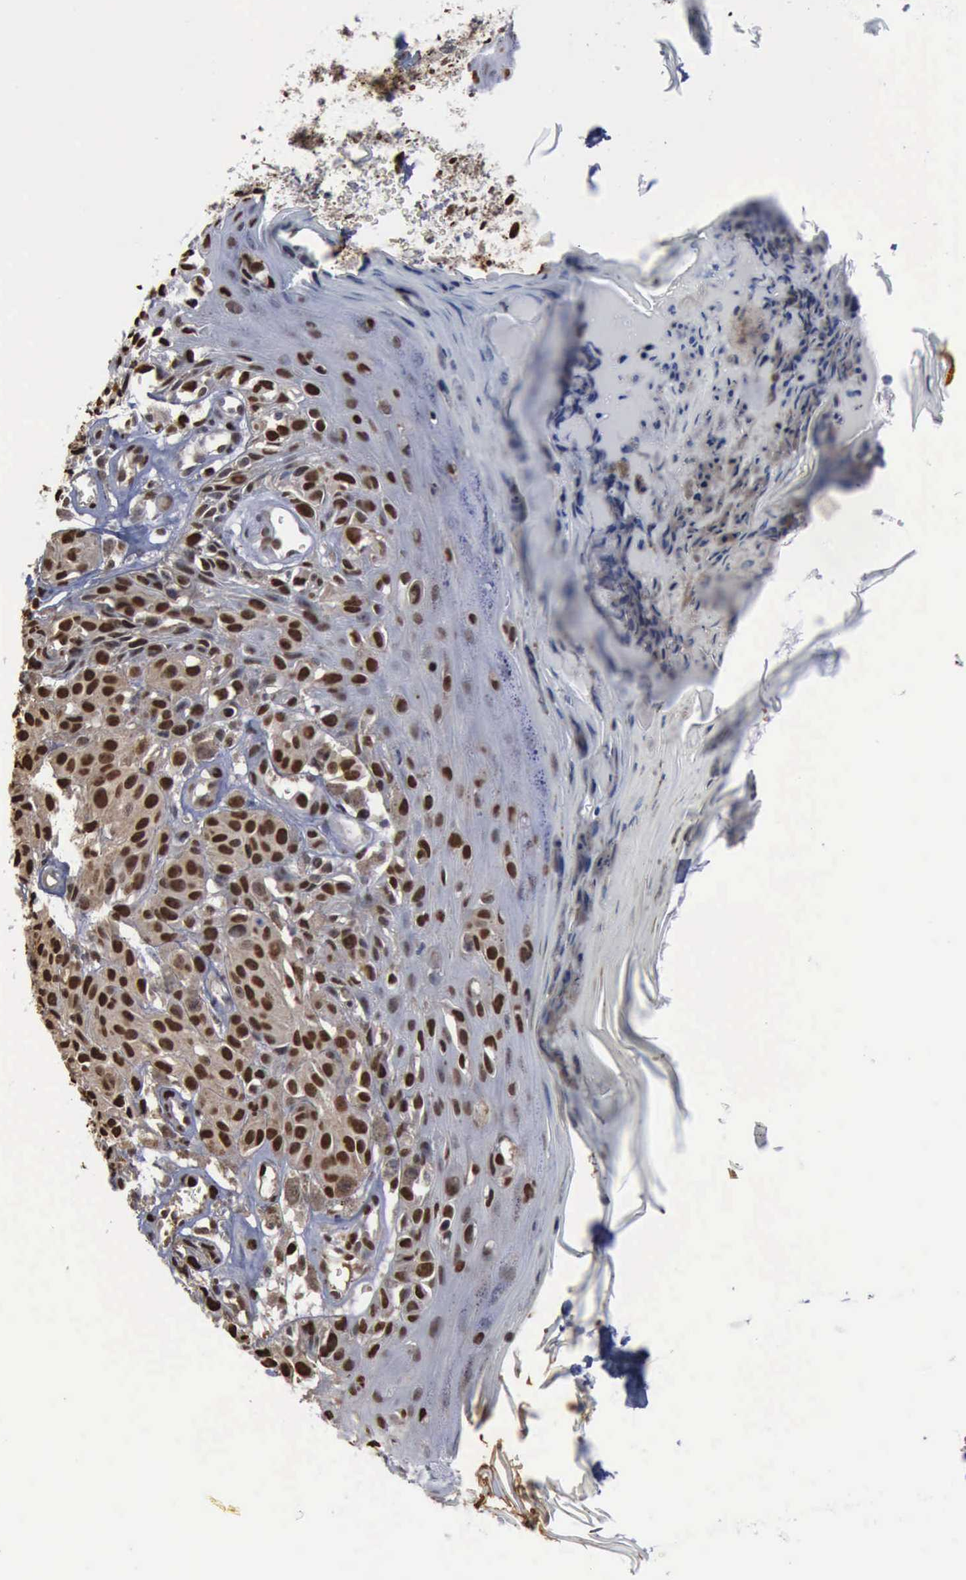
{"staining": {"intensity": "moderate", "quantity": ">75%", "location": "nuclear"}, "tissue": "melanoma", "cell_type": "Tumor cells", "image_type": "cancer", "snomed": [{"axis": "morphology", "description": "Malignant melanoma, NOS"}, {"axis": "topography", "description": "Skin"}], "caption": "Melanoma stained with a protein marker demonstrates moderate staining in tumor cells.", "gene": "PCNA", "patient": {"sex": "male", "age": 49}}